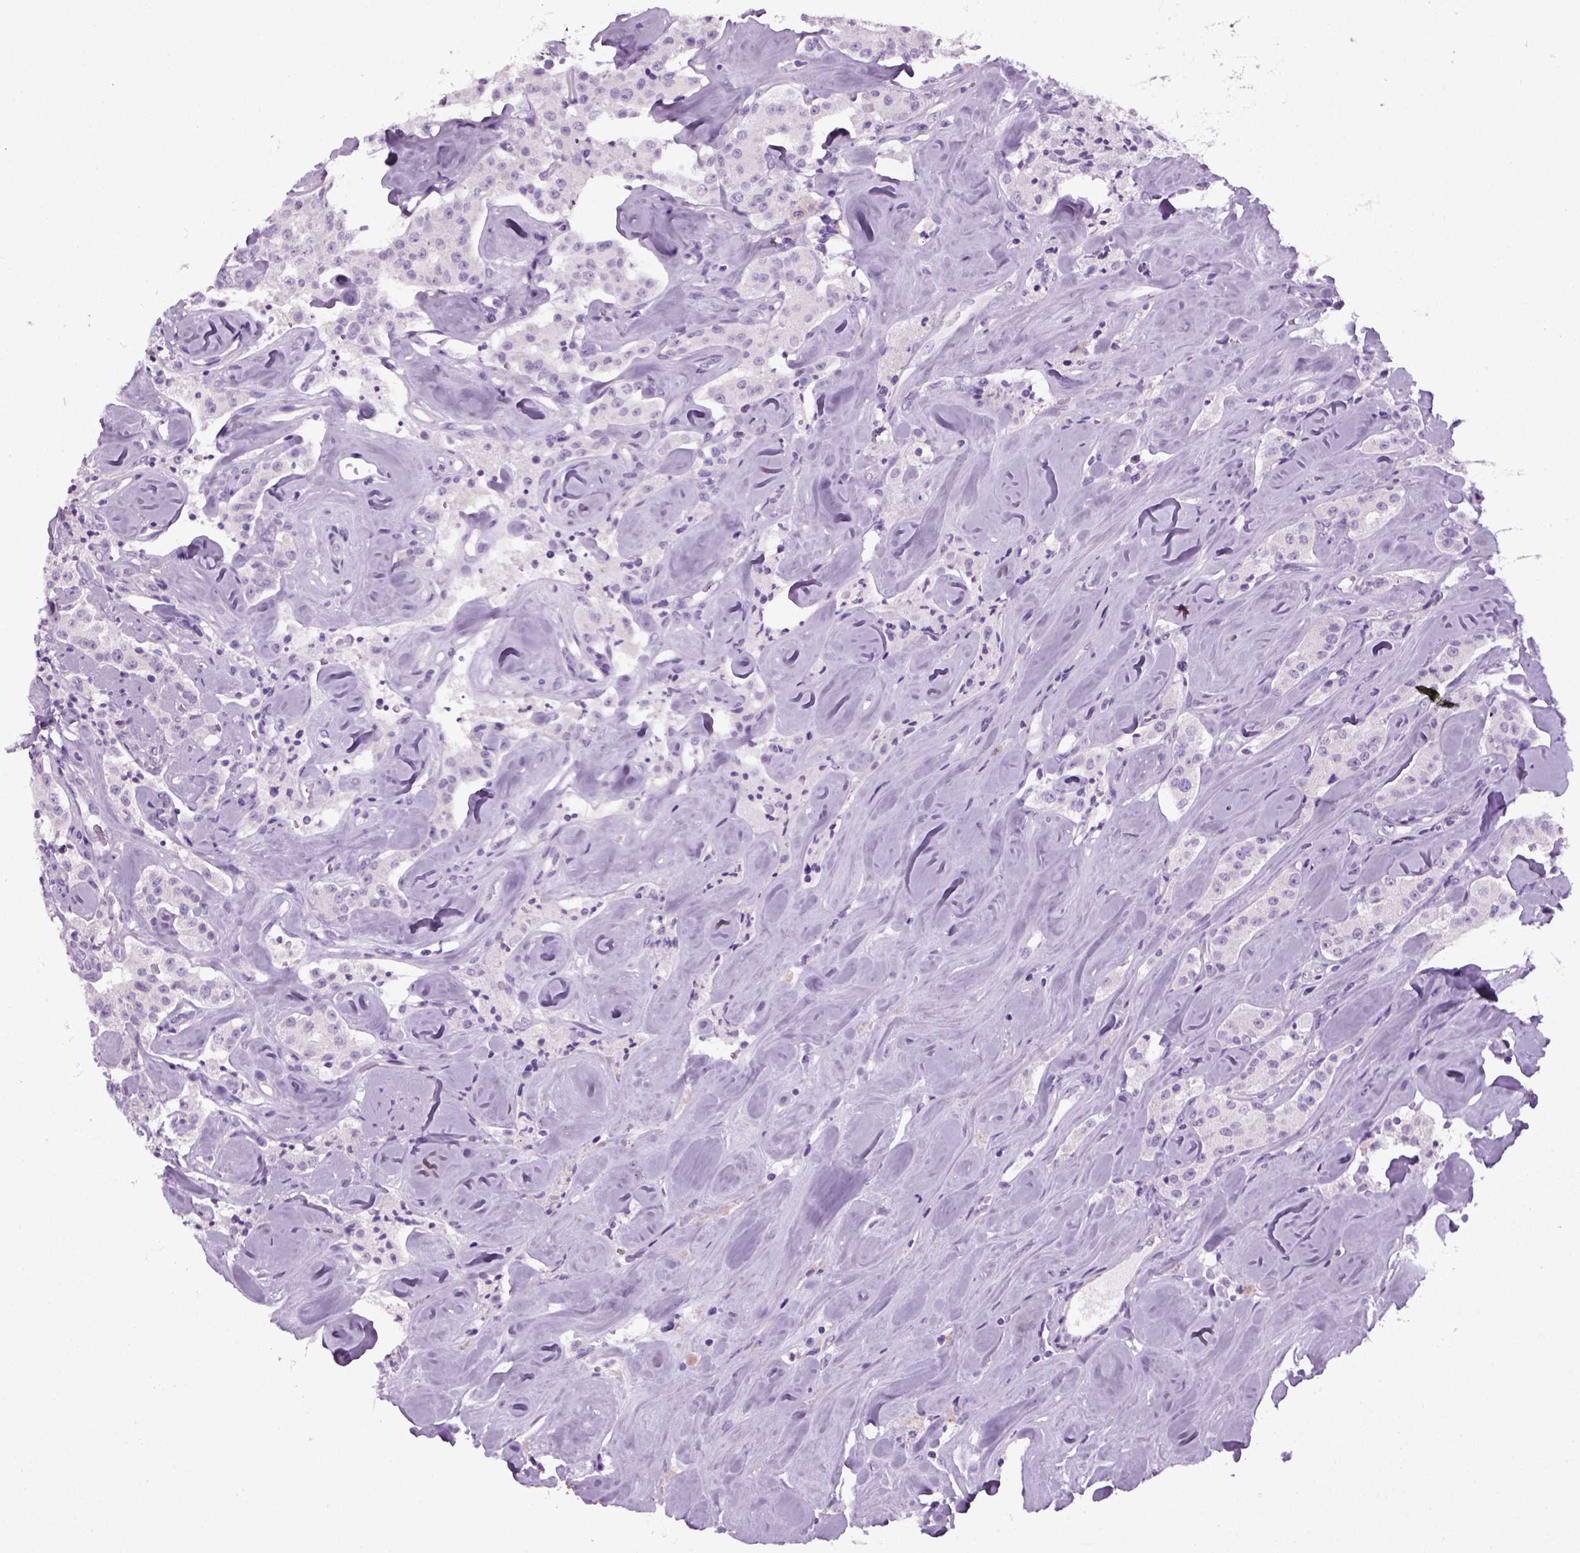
{"staining": {"intensity": "negative", "quantity": "none", "location": "none"}, "tissue": "carcinoid", "cell_type": "Tumor cells", "image_type": "cancer", "snomed": [{"axis": "morphology", "description": "Carcinoid, malignant, NOS"}, {"axis": "topography", "description": "Pancreas"}], "caption": "Tumor cells are negative for protein expression in human carcinoid.", "gene": "HMCN2", "patient": {"sex": "male", "age": 41}}